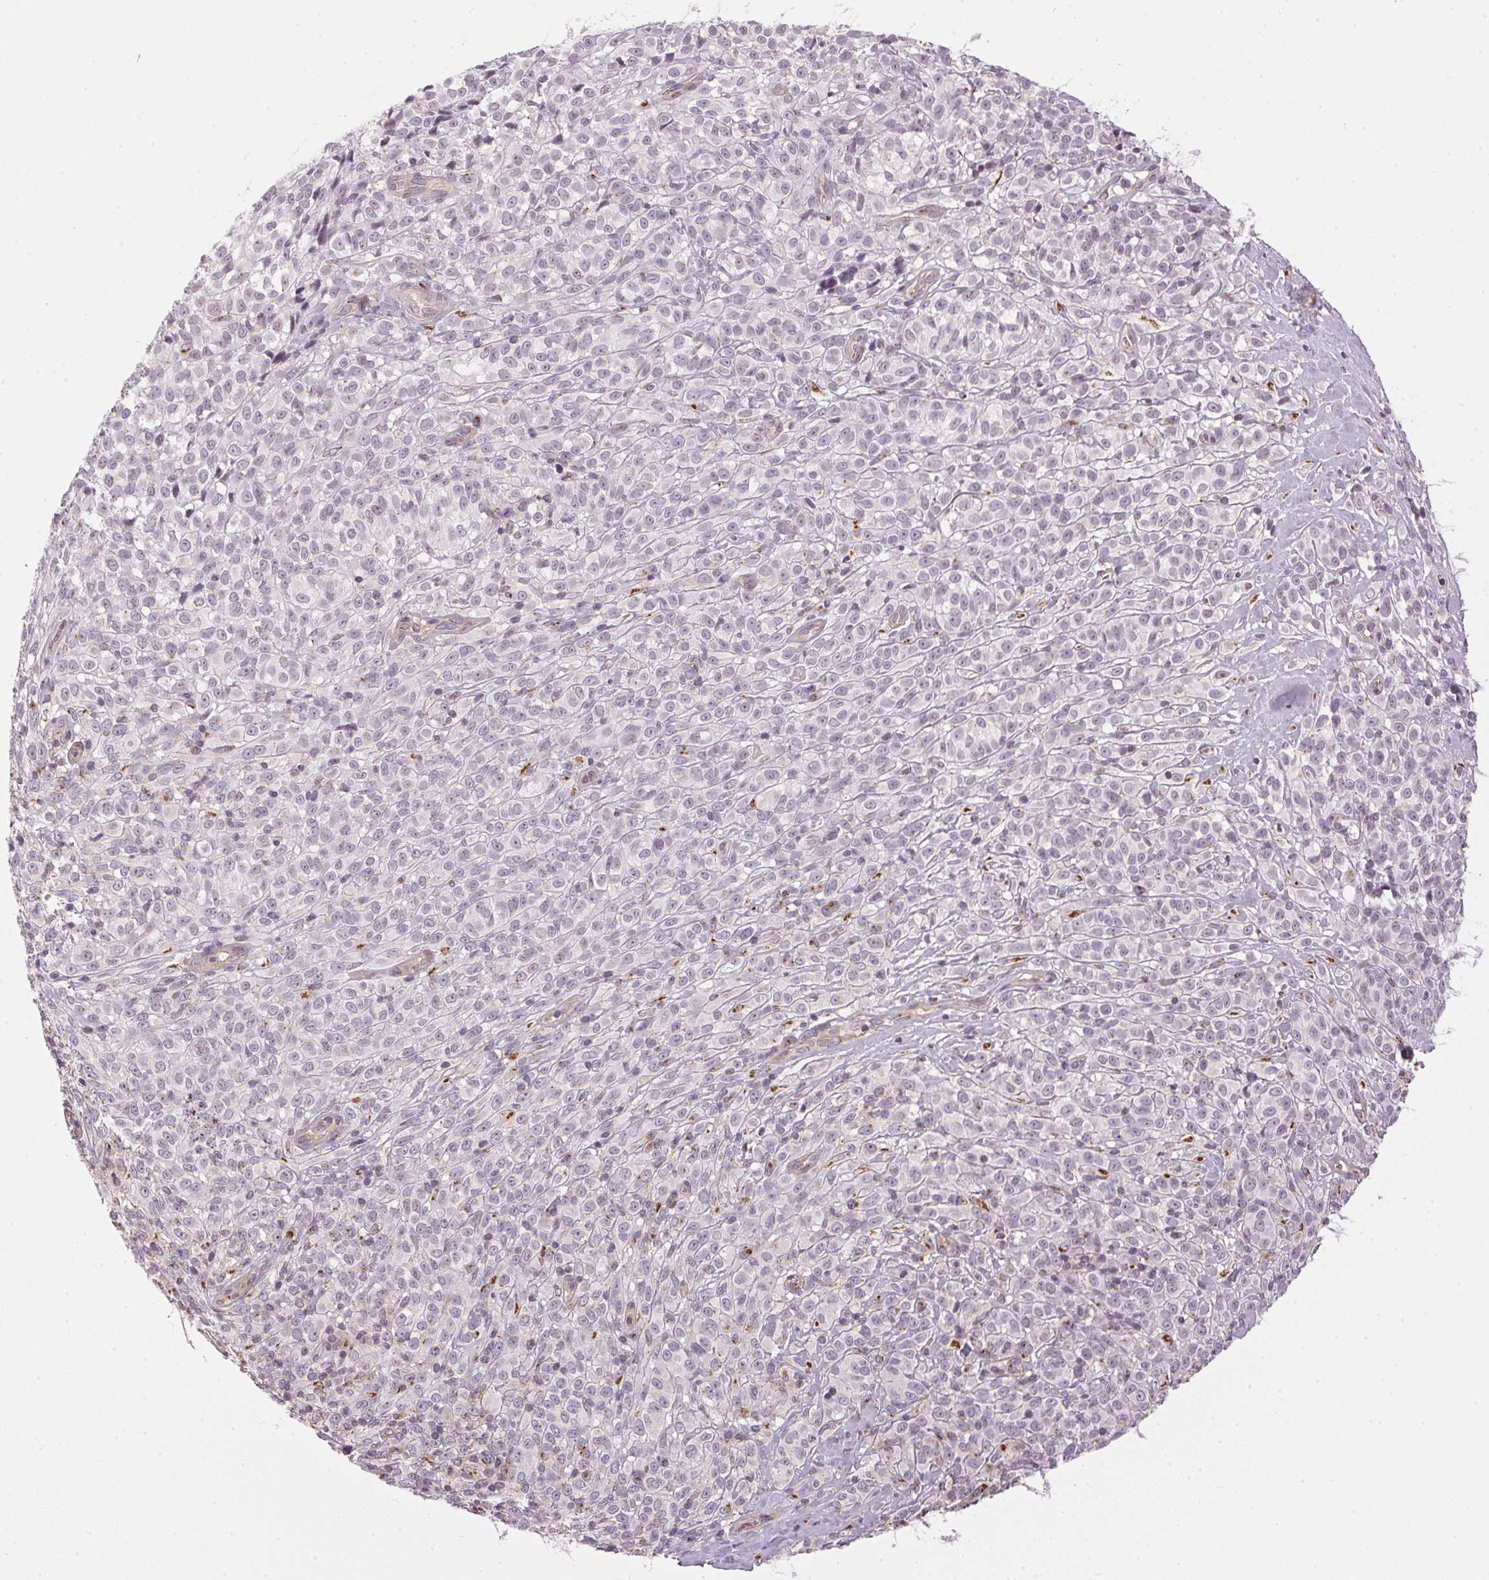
{"staining": {"intensity": "moderate", "quantity": "<25%", "location": "cytoplasmic/membranous"}, "tissue": "melanoma", "cell_type": "Tumor cells", "image_type": "cancer", "snomed": [{"axis": "morphology", "description": "Malignant melanoma, NOS"}, {"axis": "topography", "description": "Skin"}], "caption": "Tumor cells reveal low levels of moderate cytoplasmic/membranous positivity in approximately <25% of cells in human malignant melanoma. The staining is performed using DAB (3,3'-diaminobenzidine) brown chromogen to label protein expression. The nuclei are counter-stained blue using hematoxylin.", "gene": "GOLPH3", "patient": {"sex": "male", "age": 85}}